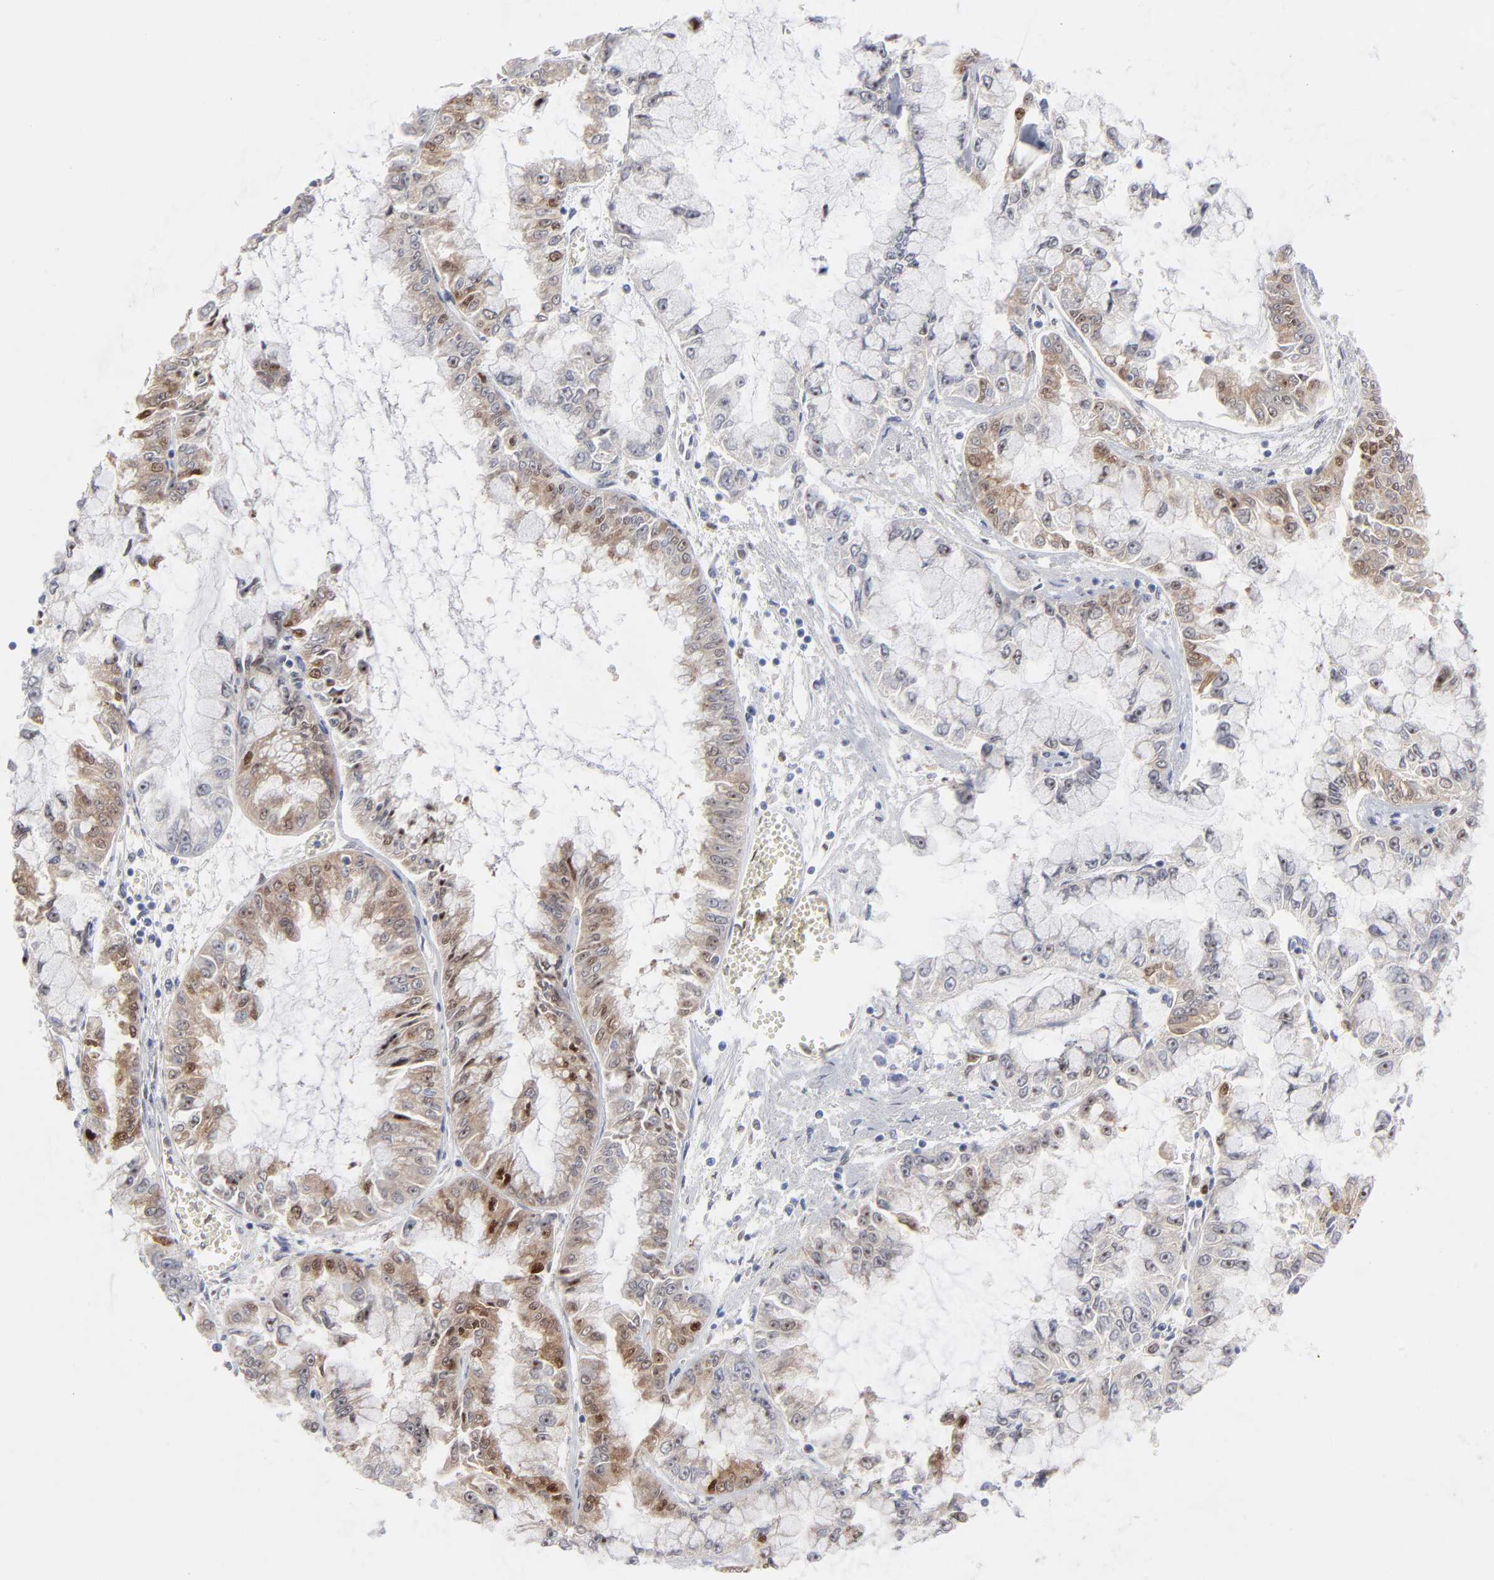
{"staining": {"intensity": "weak", "quantity": "25%-75%", "location": "cytoplasmic/membranous"}, "tissue": "liver cancer", "cell_type": "Tumor cells", "image_type": "cancer", "snomed": [{"axis": "morphology", "description": "Cholangiocarcinoma"}, {"axis": "topography", "description": "Liver"}], "caption": "Protein analysis of liver cholangiocarcinoma tissue displays weak cytoplasmic/membranous positivity in about 25%-75% of tumor cells. The staining is performed using DAB (3,3'-diaminobenzidine) brown chromogen to label protein expression. The nuclei are counter-stained blue using hematoxylin.", "gene": "ARRB1", "patient": {"sex": "female", "age": 79}}